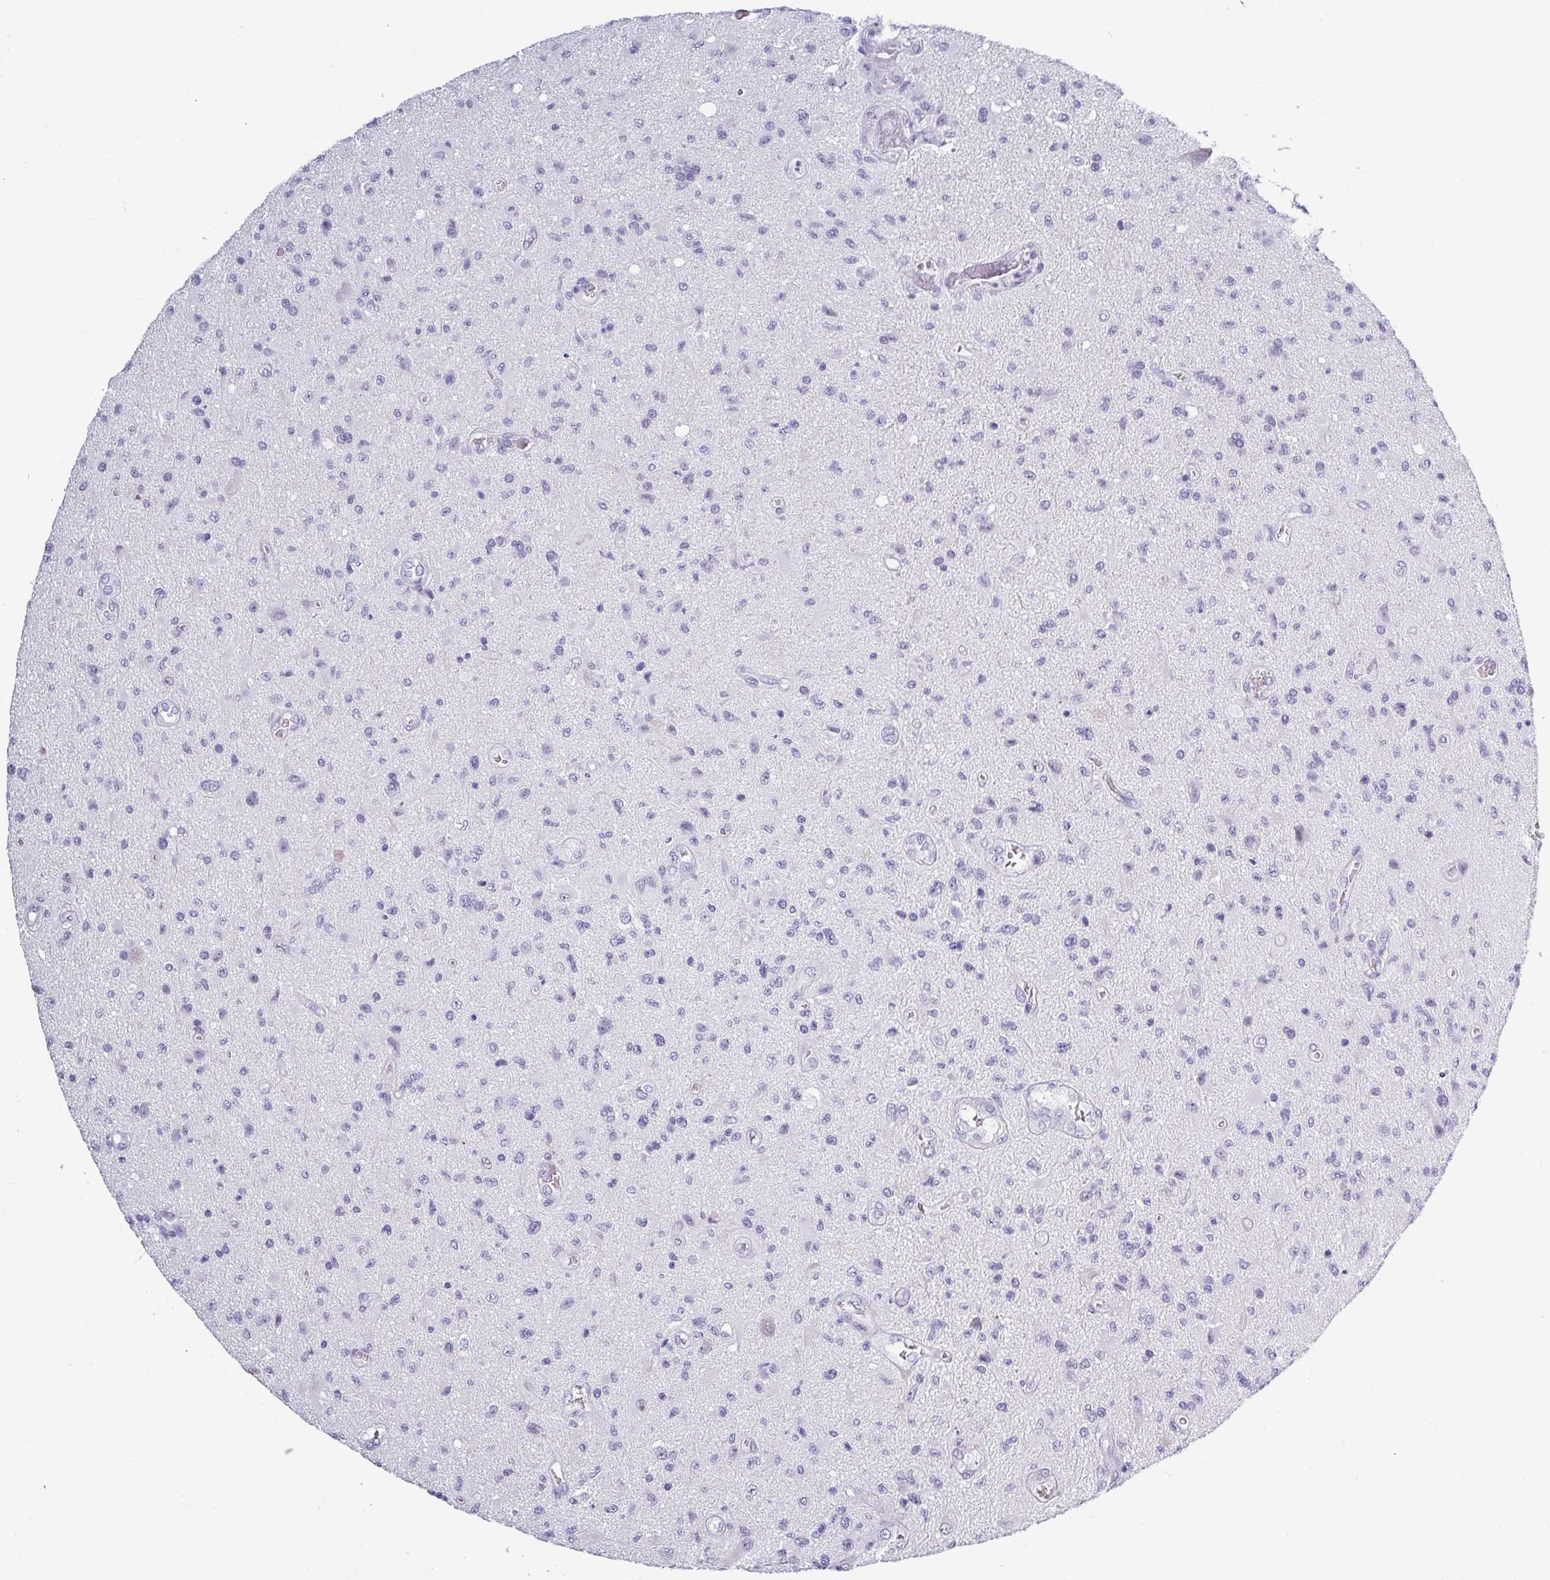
{"staining": {"intensity": "negative", "quantity": "none", "location": "none"}, "tissue": "glioma", "cell_type": "Tumor cells", "image_type": "cancer", "snomed": [{"axis": "morphology", "description": "Glioma, malignant, High grade"}, {"axis": "topography", "description": "Brain"}], "caption": "There is no significant staining in tumor cells of high-grade glioma (malignant).", "gene": "SRGAP1", "patient": {"sex": "male", "age": 67}}